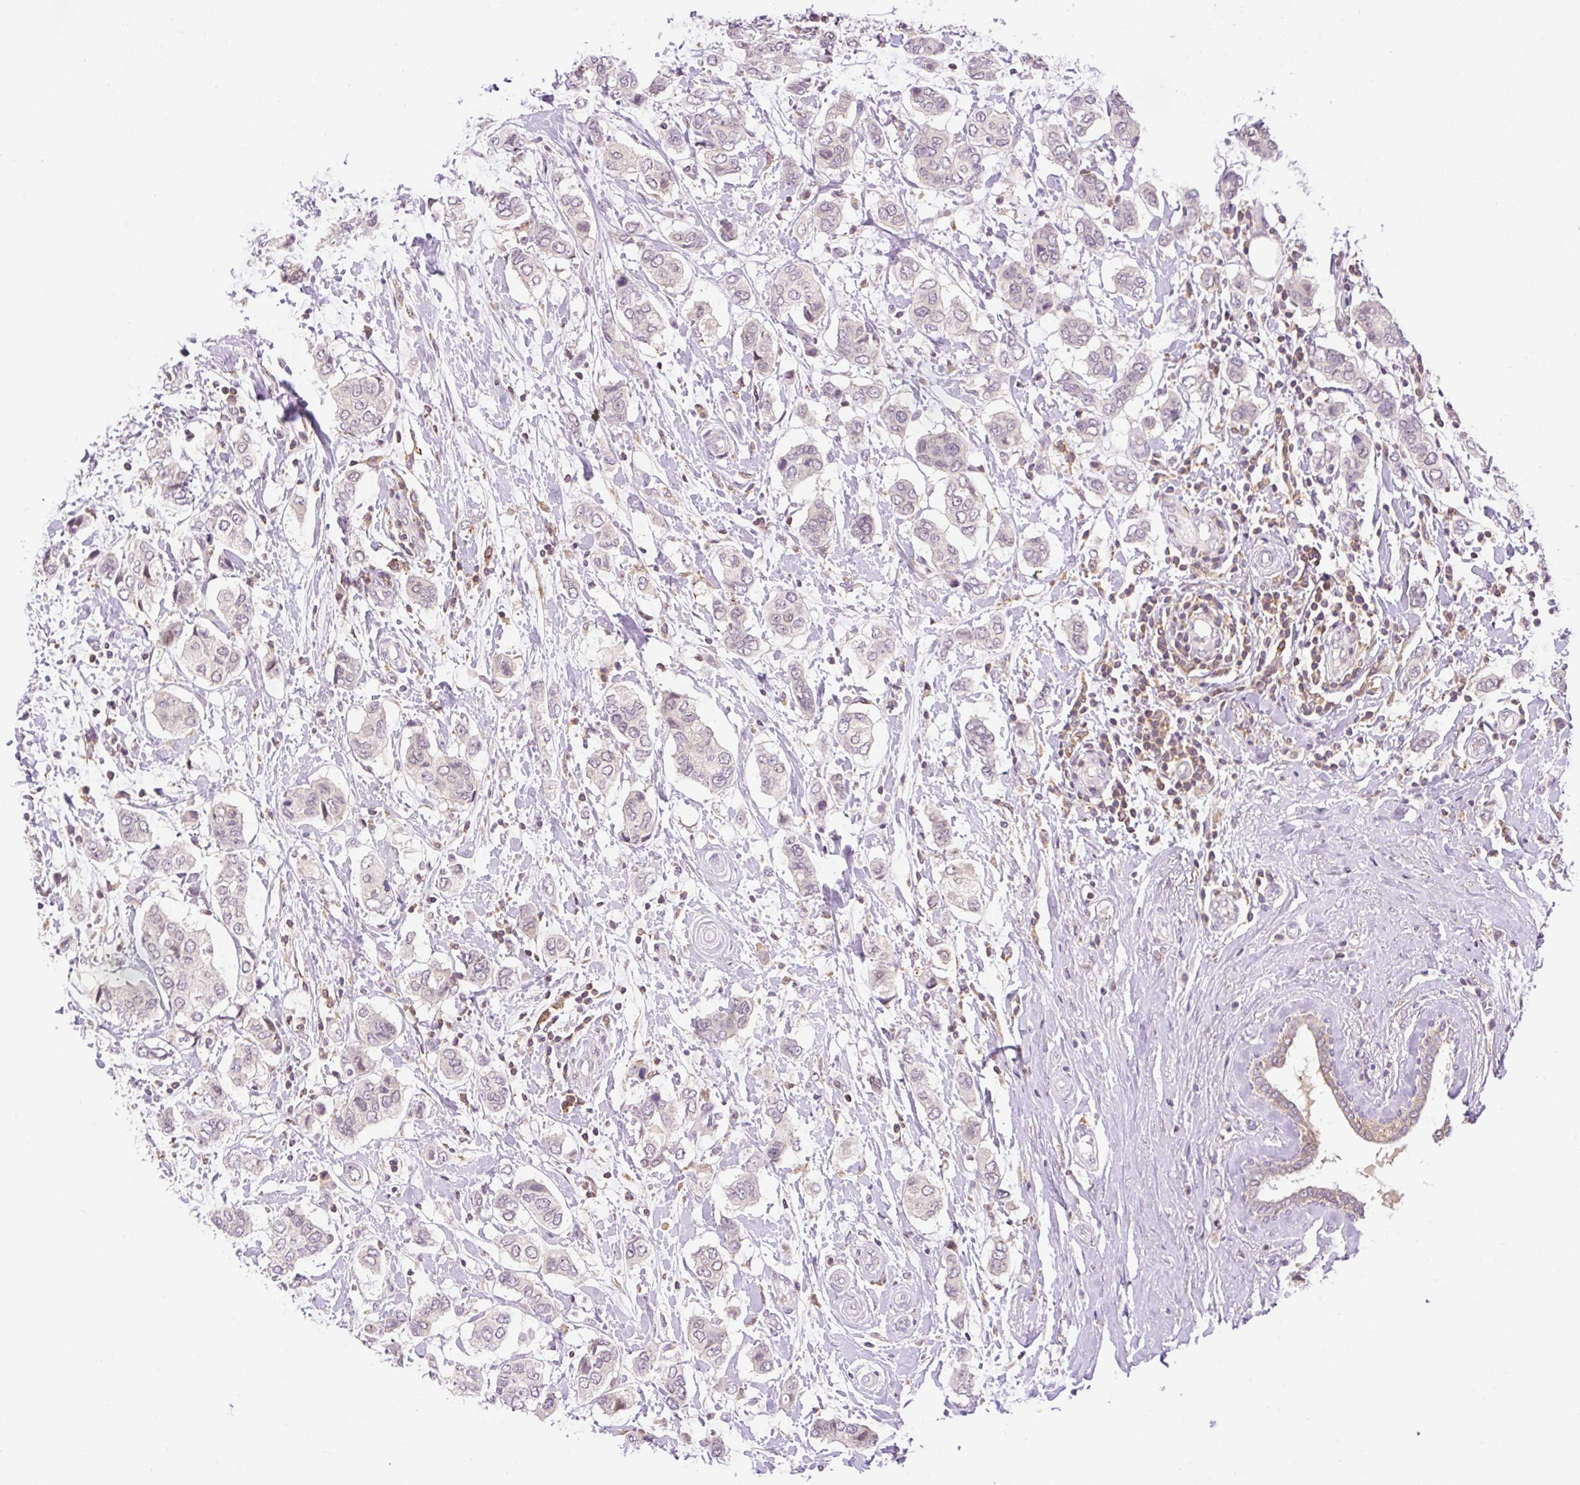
{"staining": {"intensity": "negative", "quantity": "none", "location": "none"}, "tissue": "breast cancer", "cell_type": "Tumor cells", "image_type": "cancer", "snomed": [{"axis": "morphology", "description": "Lobular carcinoma"}, {"axis": "topography", "description": "Breast"}], "caption": "There is no significant positivity in tumor cells of breast cancer. Nuclei are stained in blue.", "gene": "CARD11", "patient": {"sex": "female", "age": 51}}